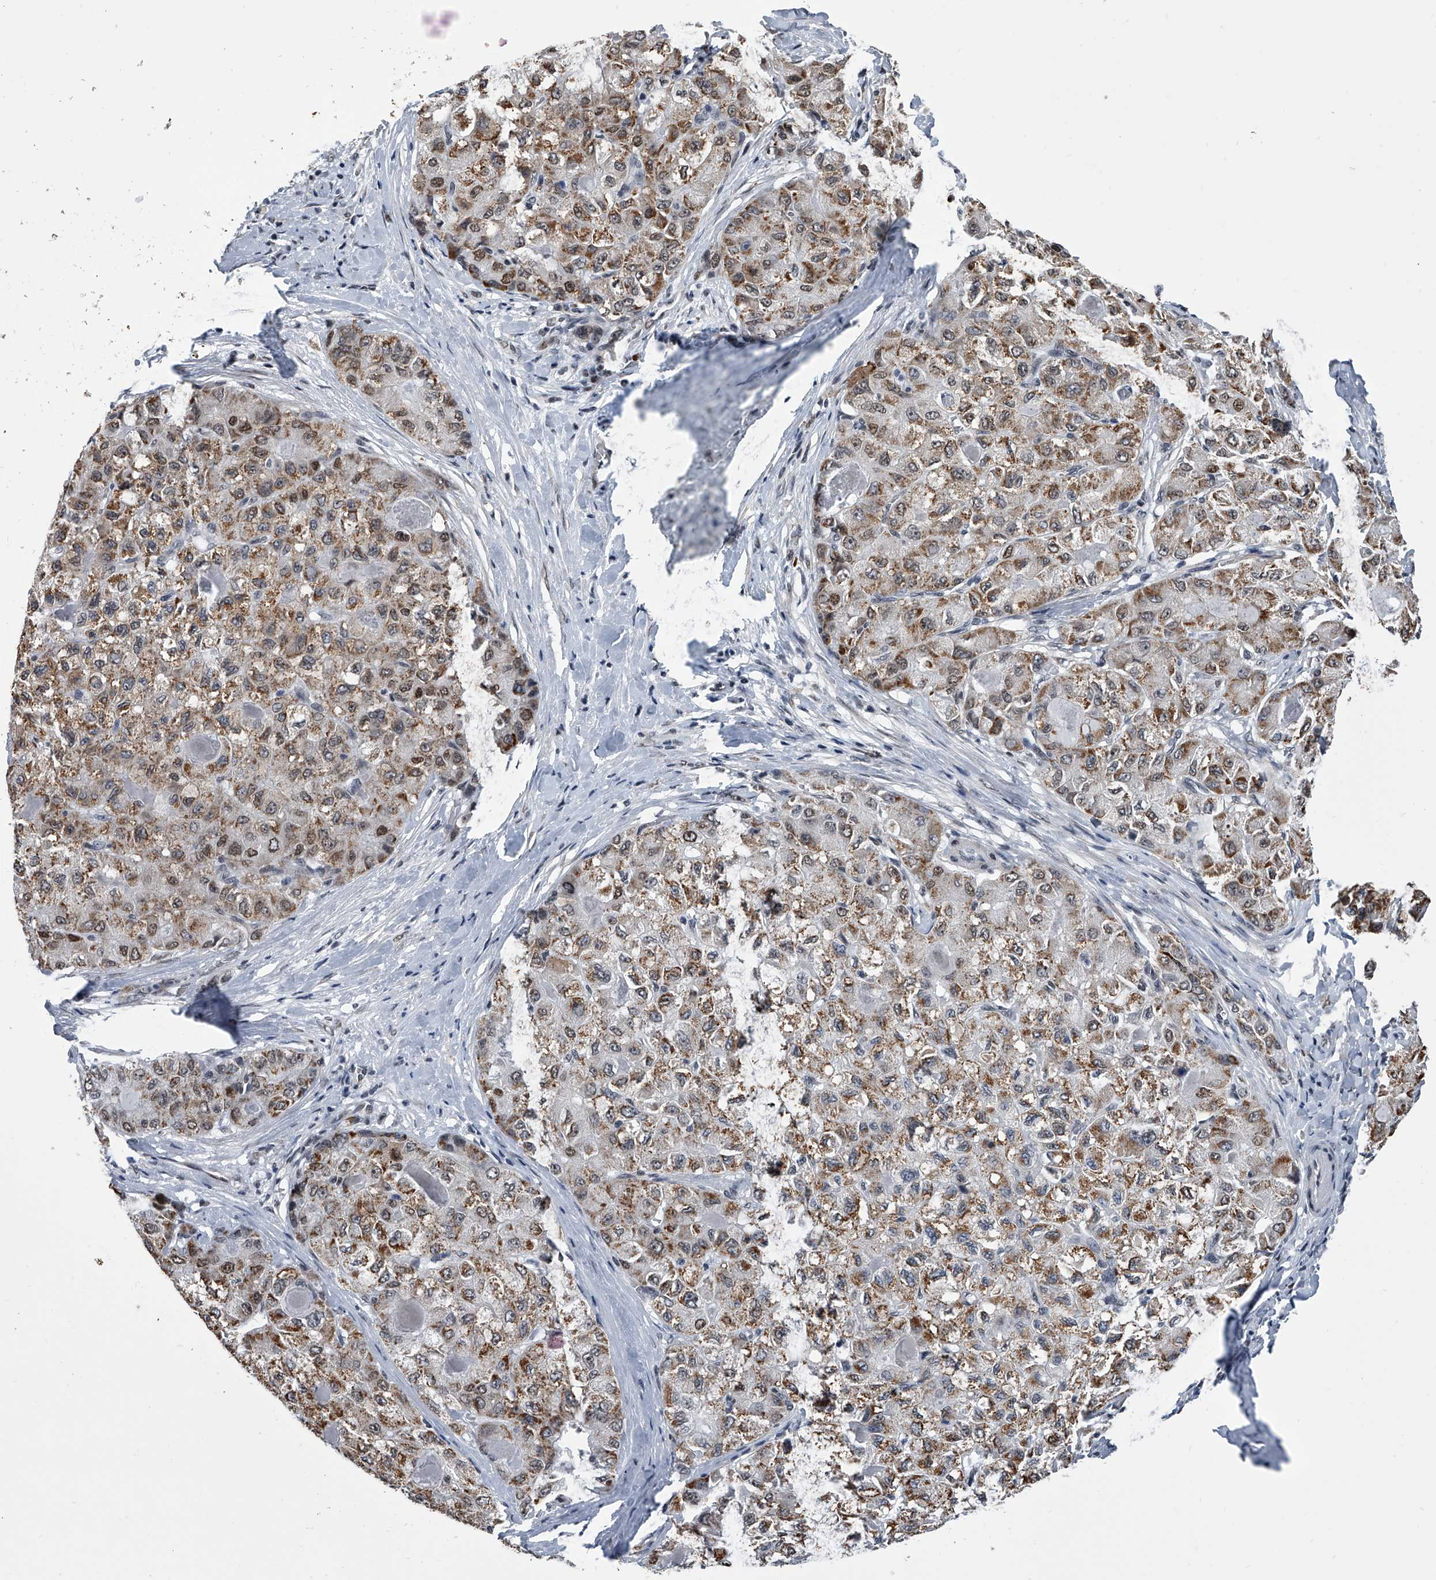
{"staining": {"intensity": "moderate", "quantity": ">75%", "location": "cytoplasmic/membranous,nuclear"}, "tissue": "liver cancer", "cell_type": "Tumor cells", "image_type": "cancer", "snomed": [{"axis": "morphology", "description": "Carcinoma, Hepatocellular, NOS"}, {"axis": "topography", "description": "Liver"}], "caption": "The histopathology image exhibits staining of liver cancer, revealing moderate cytoplasmic/membranous and nuclear protein positivity (brown color) within tumor cells. The protein is shown in brown color, while the nuclei are stained blue.", "gene": "SIM2", "patient": {"sex": "male", "age": 80}}